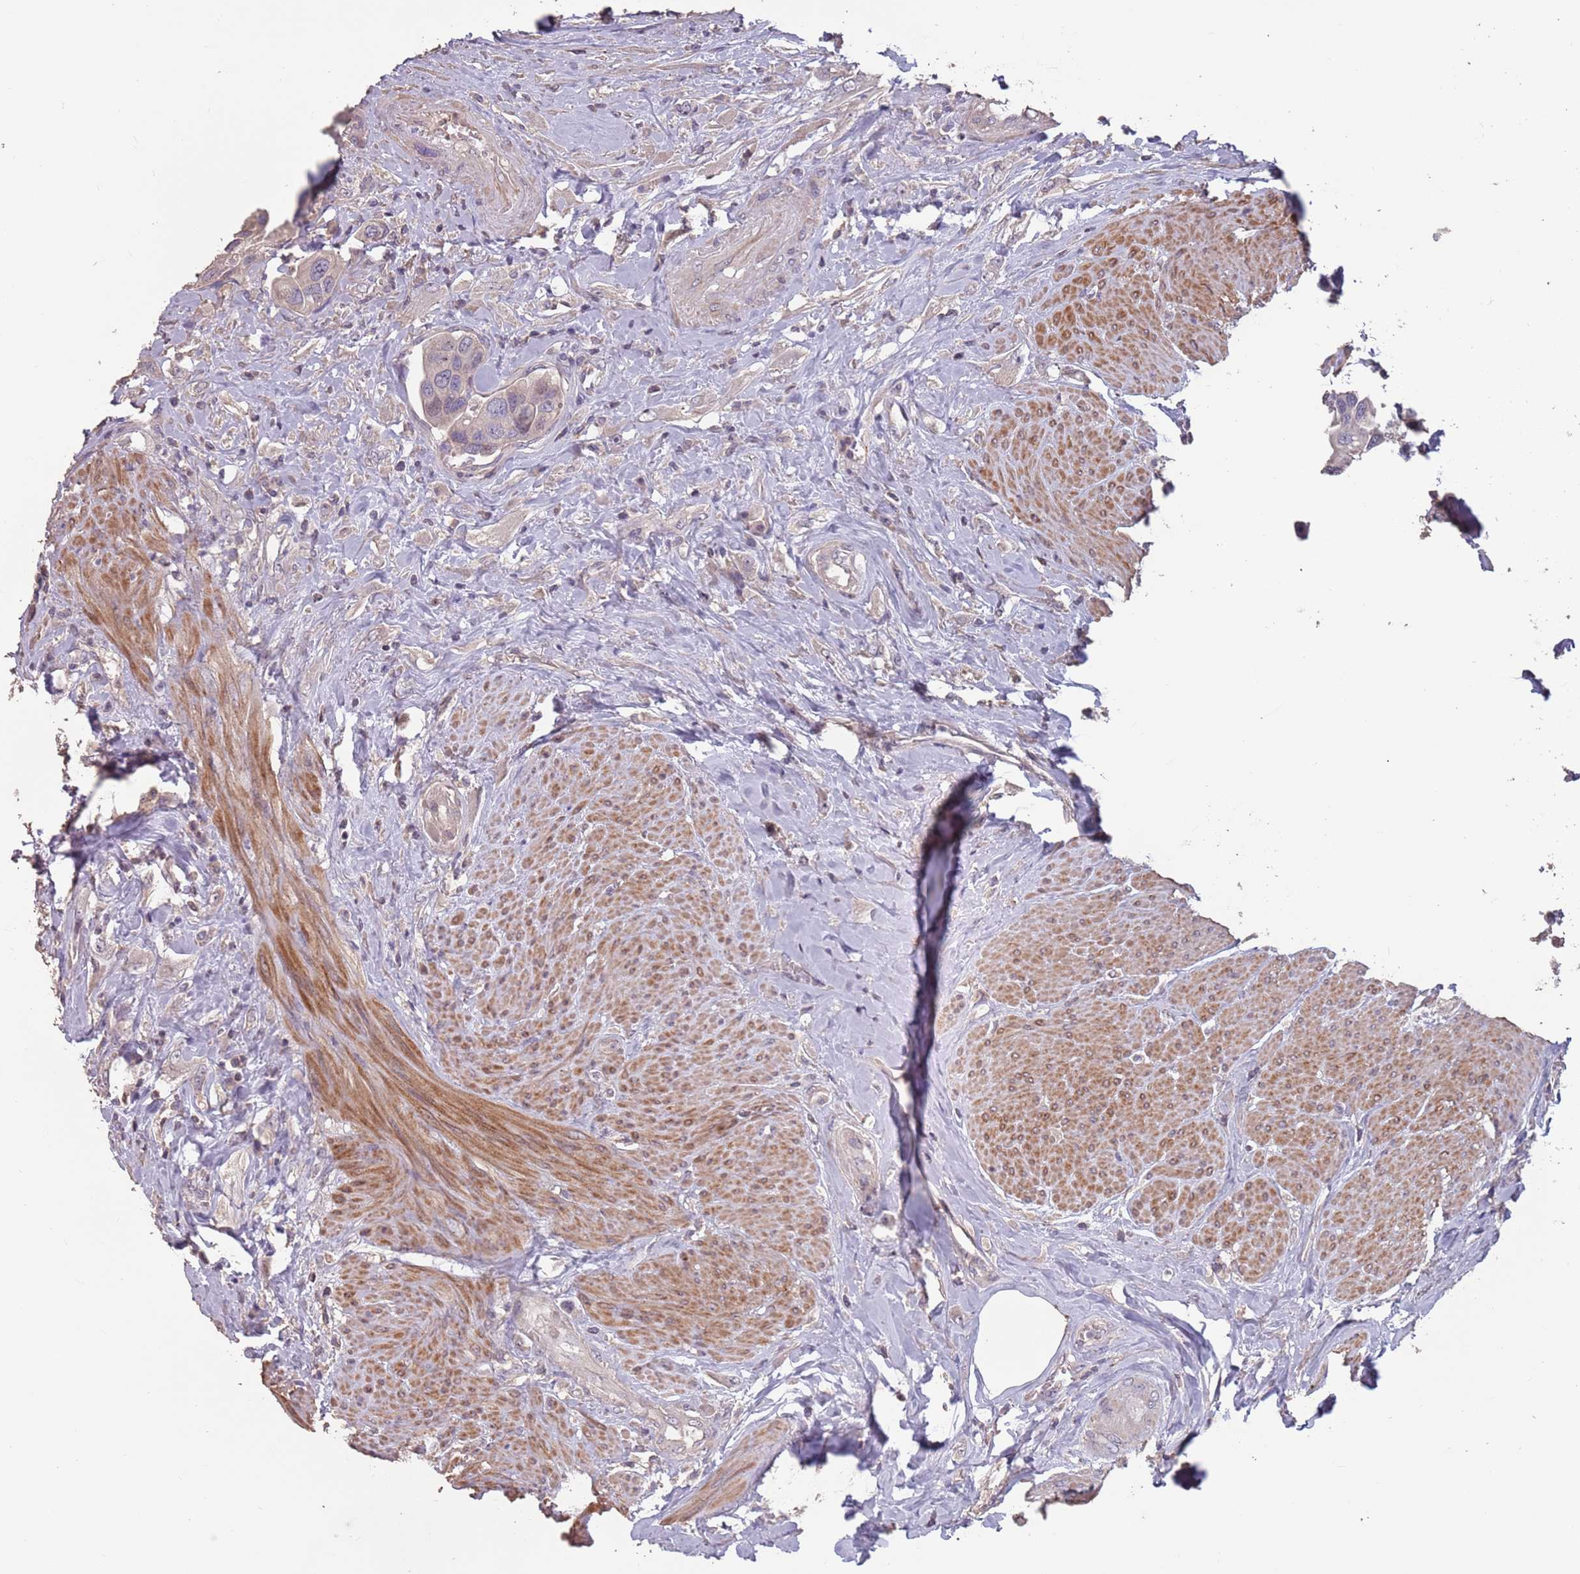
{"staining": {"intensity": "negative", "quantity": "none", "location": "none"}, "tissue": "urothelial cancer", "cell_type": "Tumor cells", "image_type": "cancer", "snomed": [{"axis": "morphology", "description": "Urothelial carcinoma, High grade"}, {"axis": "topography", "description": "Urinary bladder"}], "caption": "Immunohistochemistry (IHC) micrograph of high-grade urothelial carcinoma stained for a protein (brown), which exhibits no positivity in tumor cells.", "gene": "MBD3L1", "patient": {"sex": "male", "age": 74}}